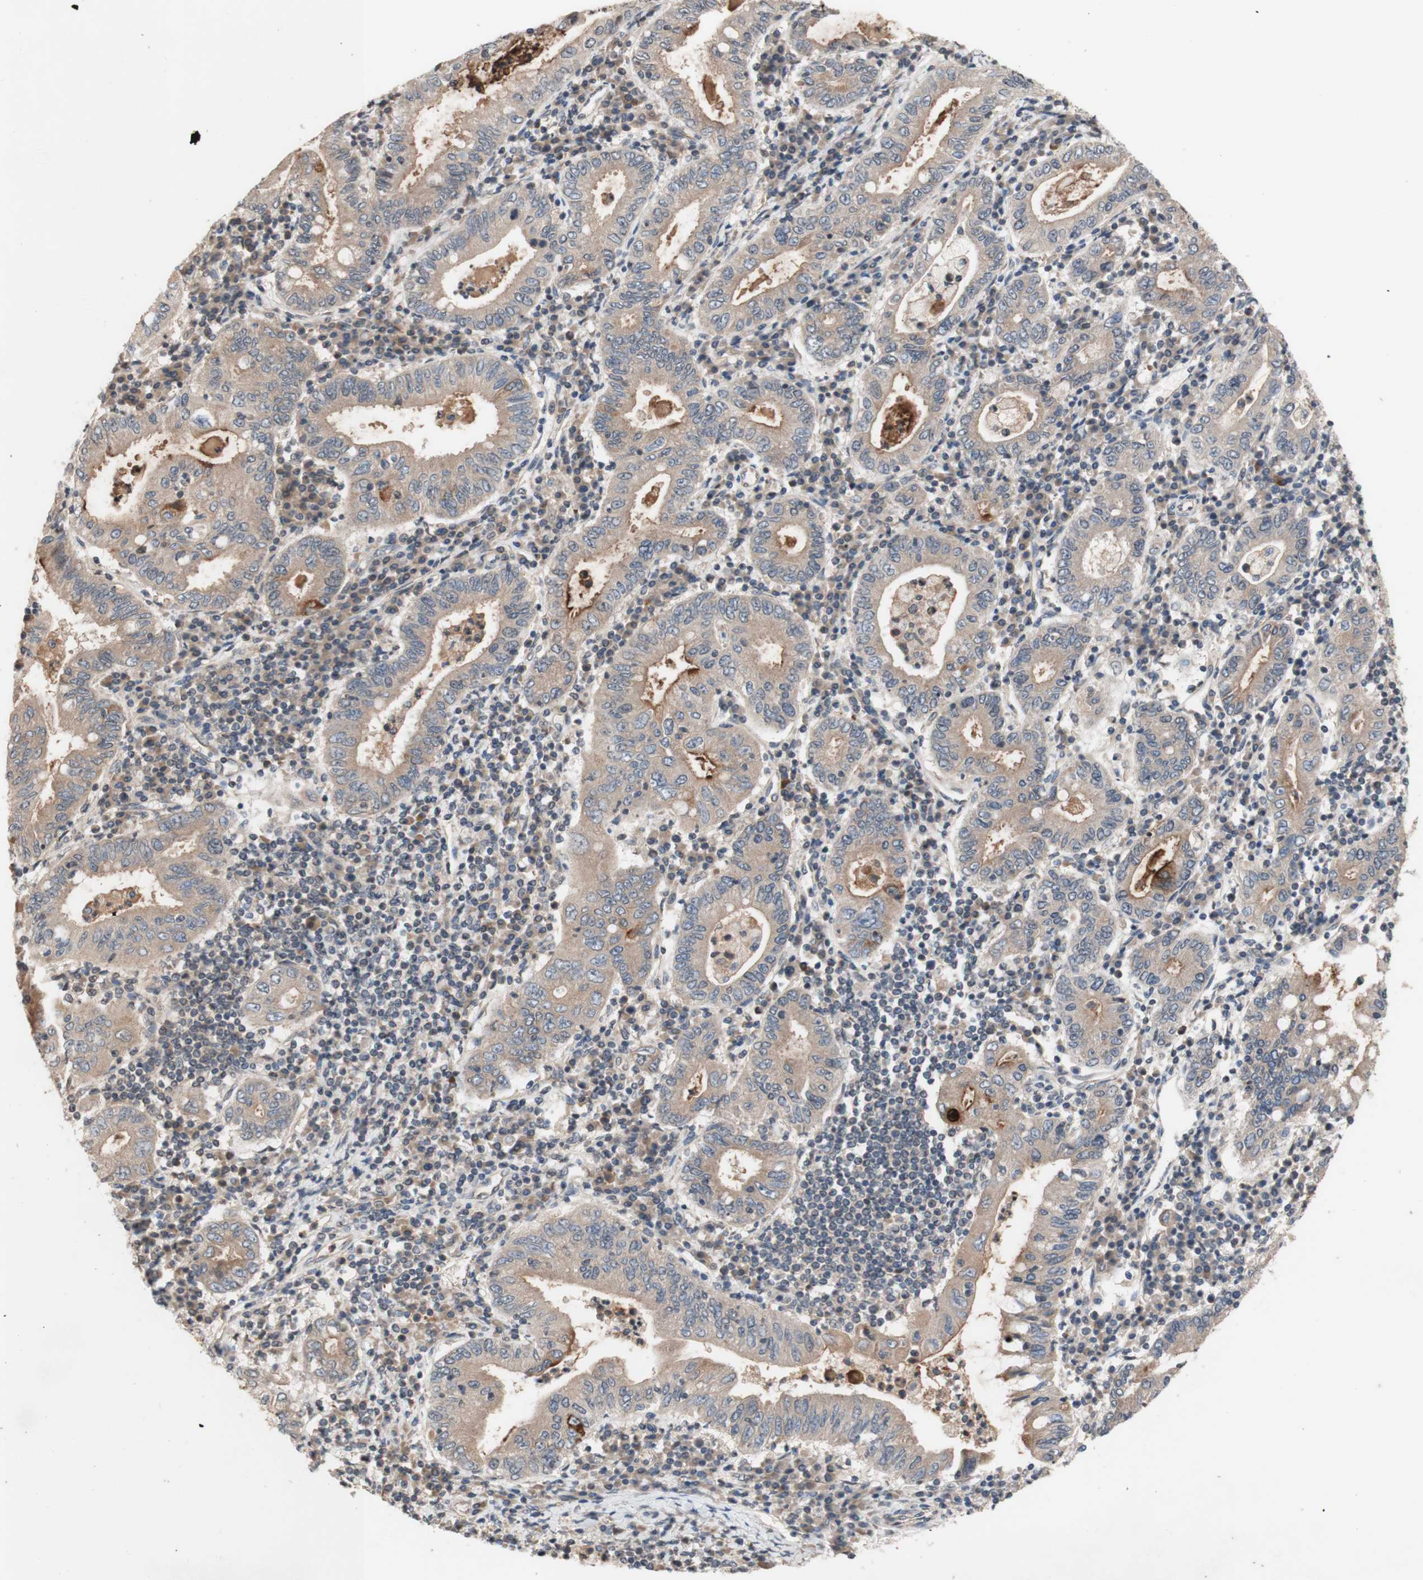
{"staining": {"intensity": "weak", "quantity": ">75%", "location": "cytoplasmic/membranous"}, "tissue": "stomach cancer", "cell_type": "Tumor cells", "image_type": "cancer", "snomed": [{"axis": "morphology", "description": "Normal tissue, NOS"}, {"axis": "morphology", "description": "Adenocarcinoma, NOS"}, {"axis": "topography", "description": "Esophagus"}, {"axis": "topography", "description": "Stomach, upper"}, {"axis": "topography", "description": "Peripheral nerve tissue"}], "caption": "Immunohistochemical staining of stomach adenocarcinoma demonstrates low levels of weak cytoplasmic/membranous protein expression in approximately >75% of tumor cells.", "gene": "CD55", "patient": {"sex": "male", "age": 62}}